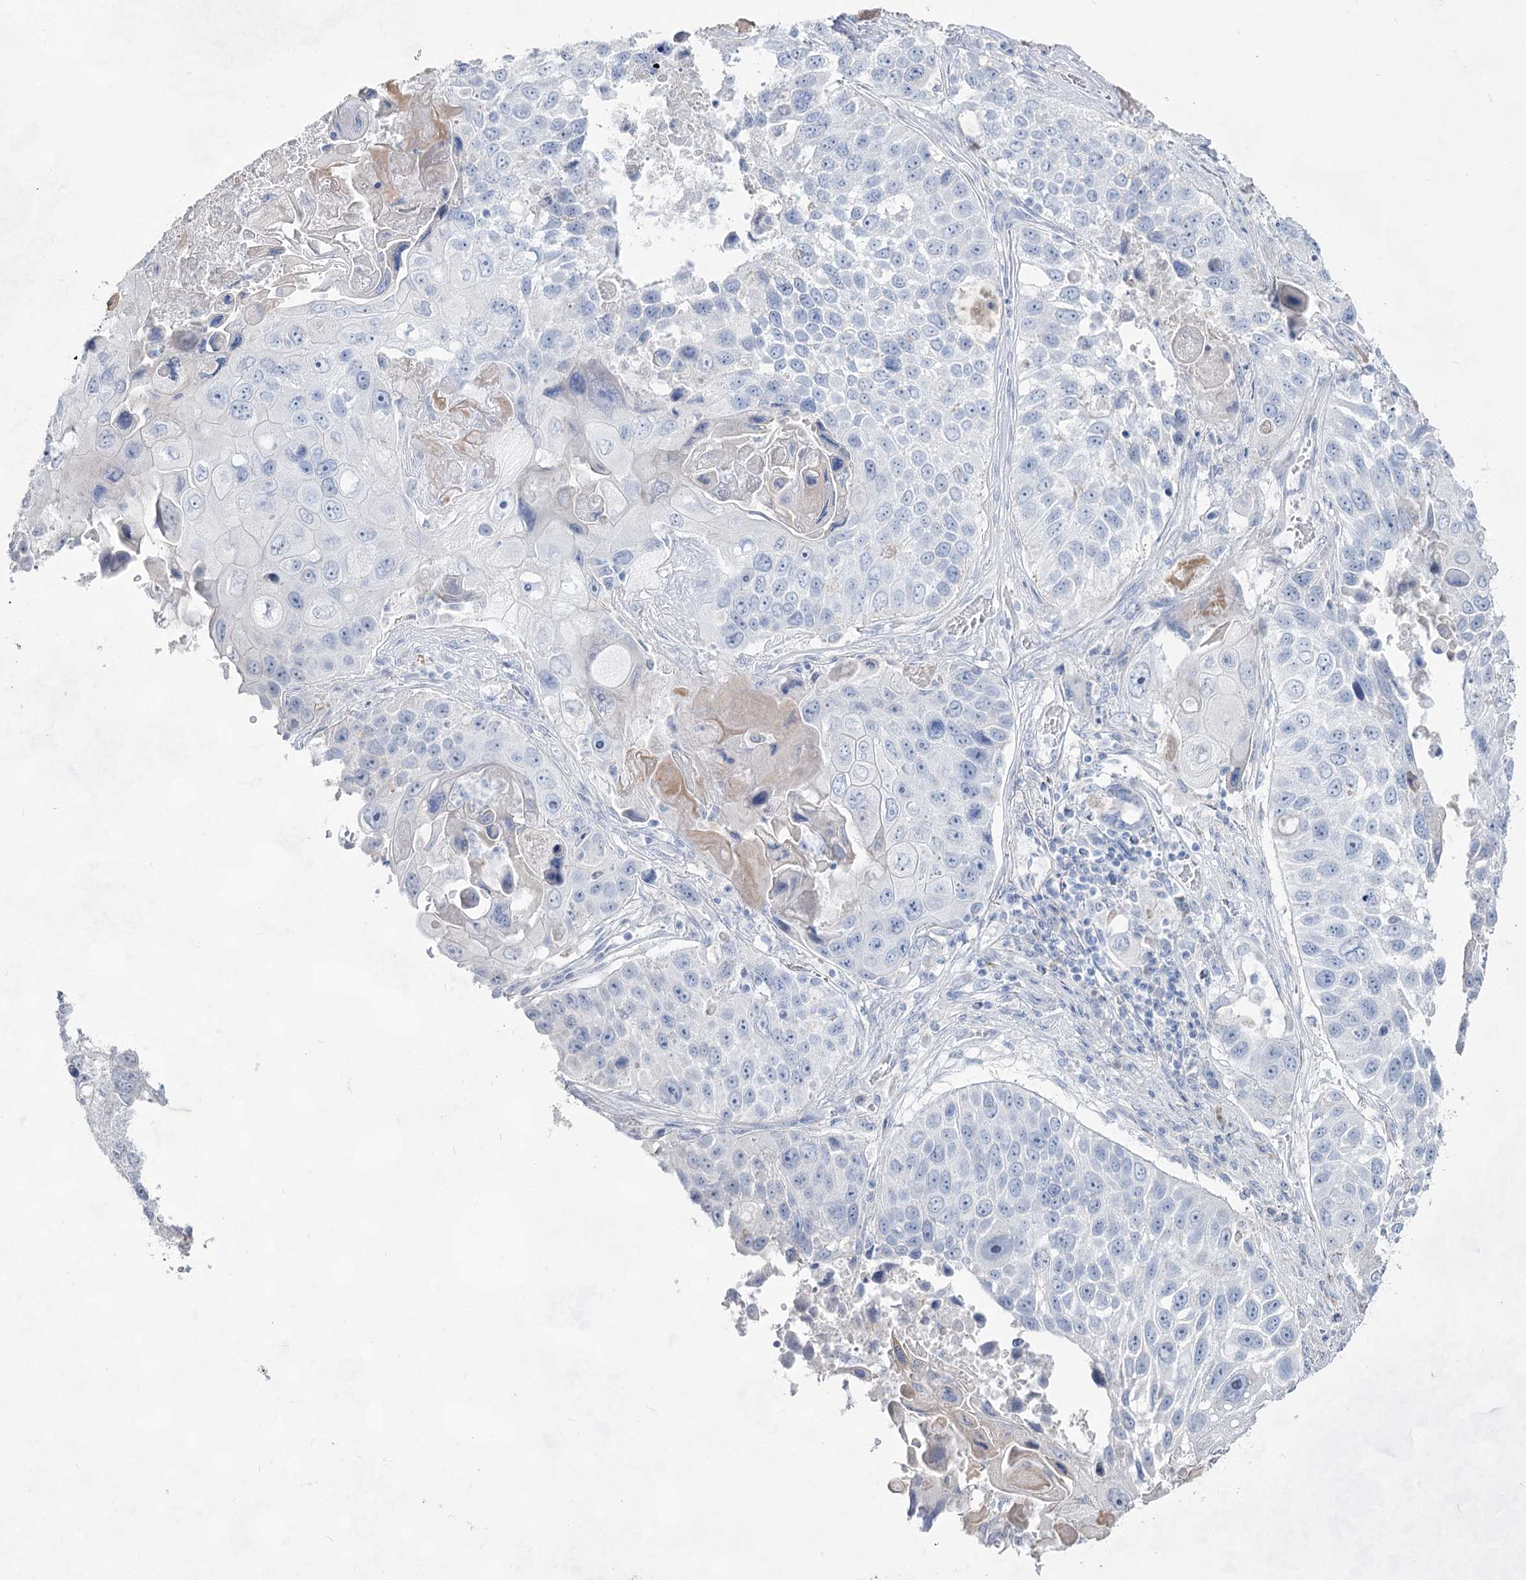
{"staining": {"intensity": "negative", "quantity": "none", "location": "none"}, "tissue": "lung cancer", "cell_type": "Tumor cells", "image_type": "cancer", "snomed": [{"axis": "morphology", "description": "Squamous cell carcinoma, NOS"}, {"axis": "topography", "description": "Lung"}], "caption": "This is an immunohistochemistry image of human squamous cell carcinoma (lung). There is no expression in tumor cells.", "gene": "ACRV1", "patient": {"sex": "male", "age": 61}}